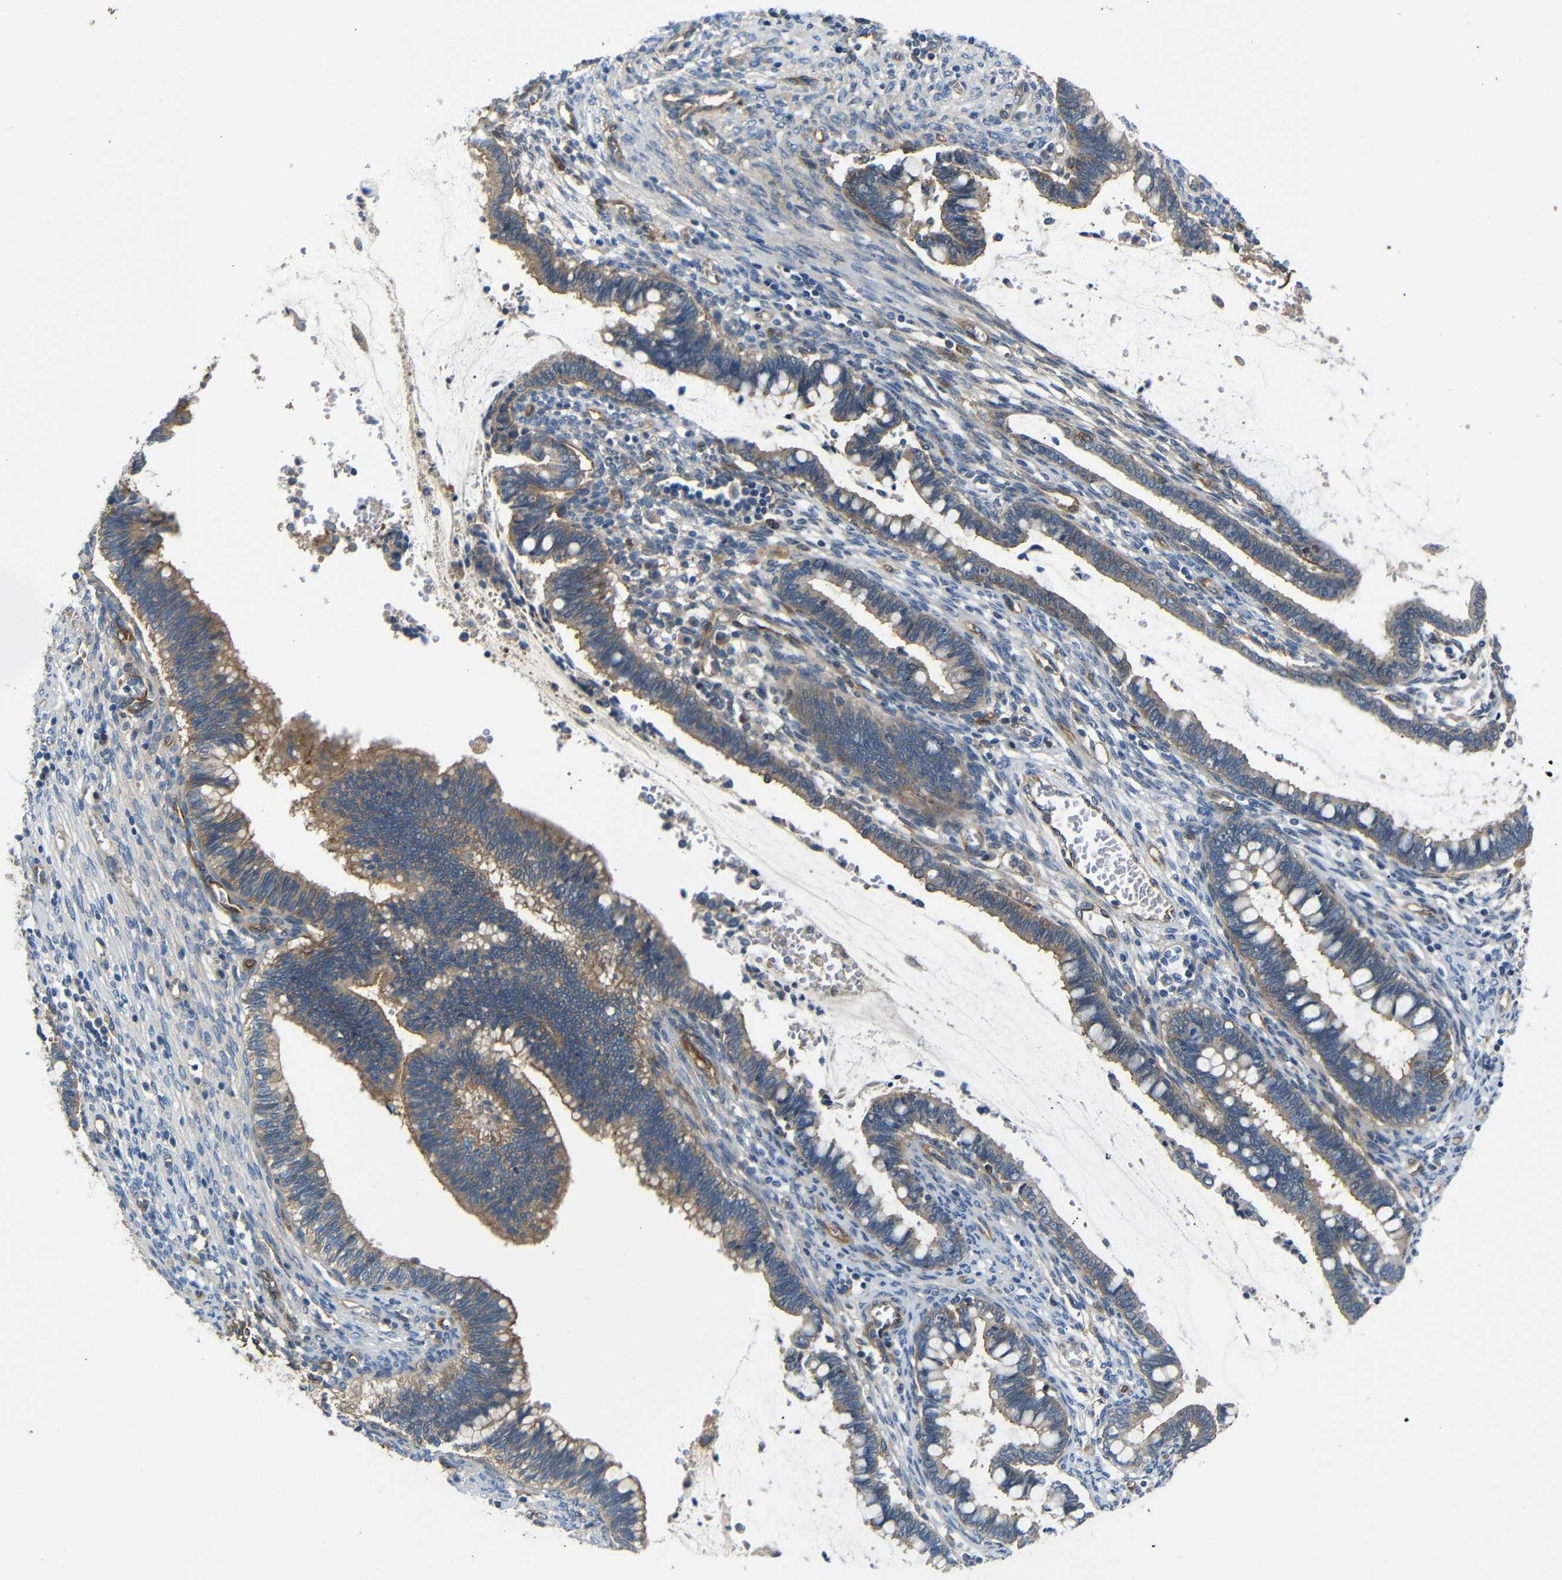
{"staining": {"intensity": "moderate", "quantity": "25%-75%", "location": "cytoplasmic/membranous"}, "tissue": "cervical cancer", "cell_type": "Tumor cells", "image_type": "cancer", "snomed": [{"axis": "morphology", "description": "Adenocarcinoma, NOS"}, {"axis": "topography", "description": "Cervix"}], "caption": "Immunohistochemical staining of human adenocarcinoma (cervical) reveals moderate cytoplasmic/membranous protein expression in about 25%-75% of tumor cells.", "gene": "MYO1B", "patient": {"sex": "female", "age": 44}}